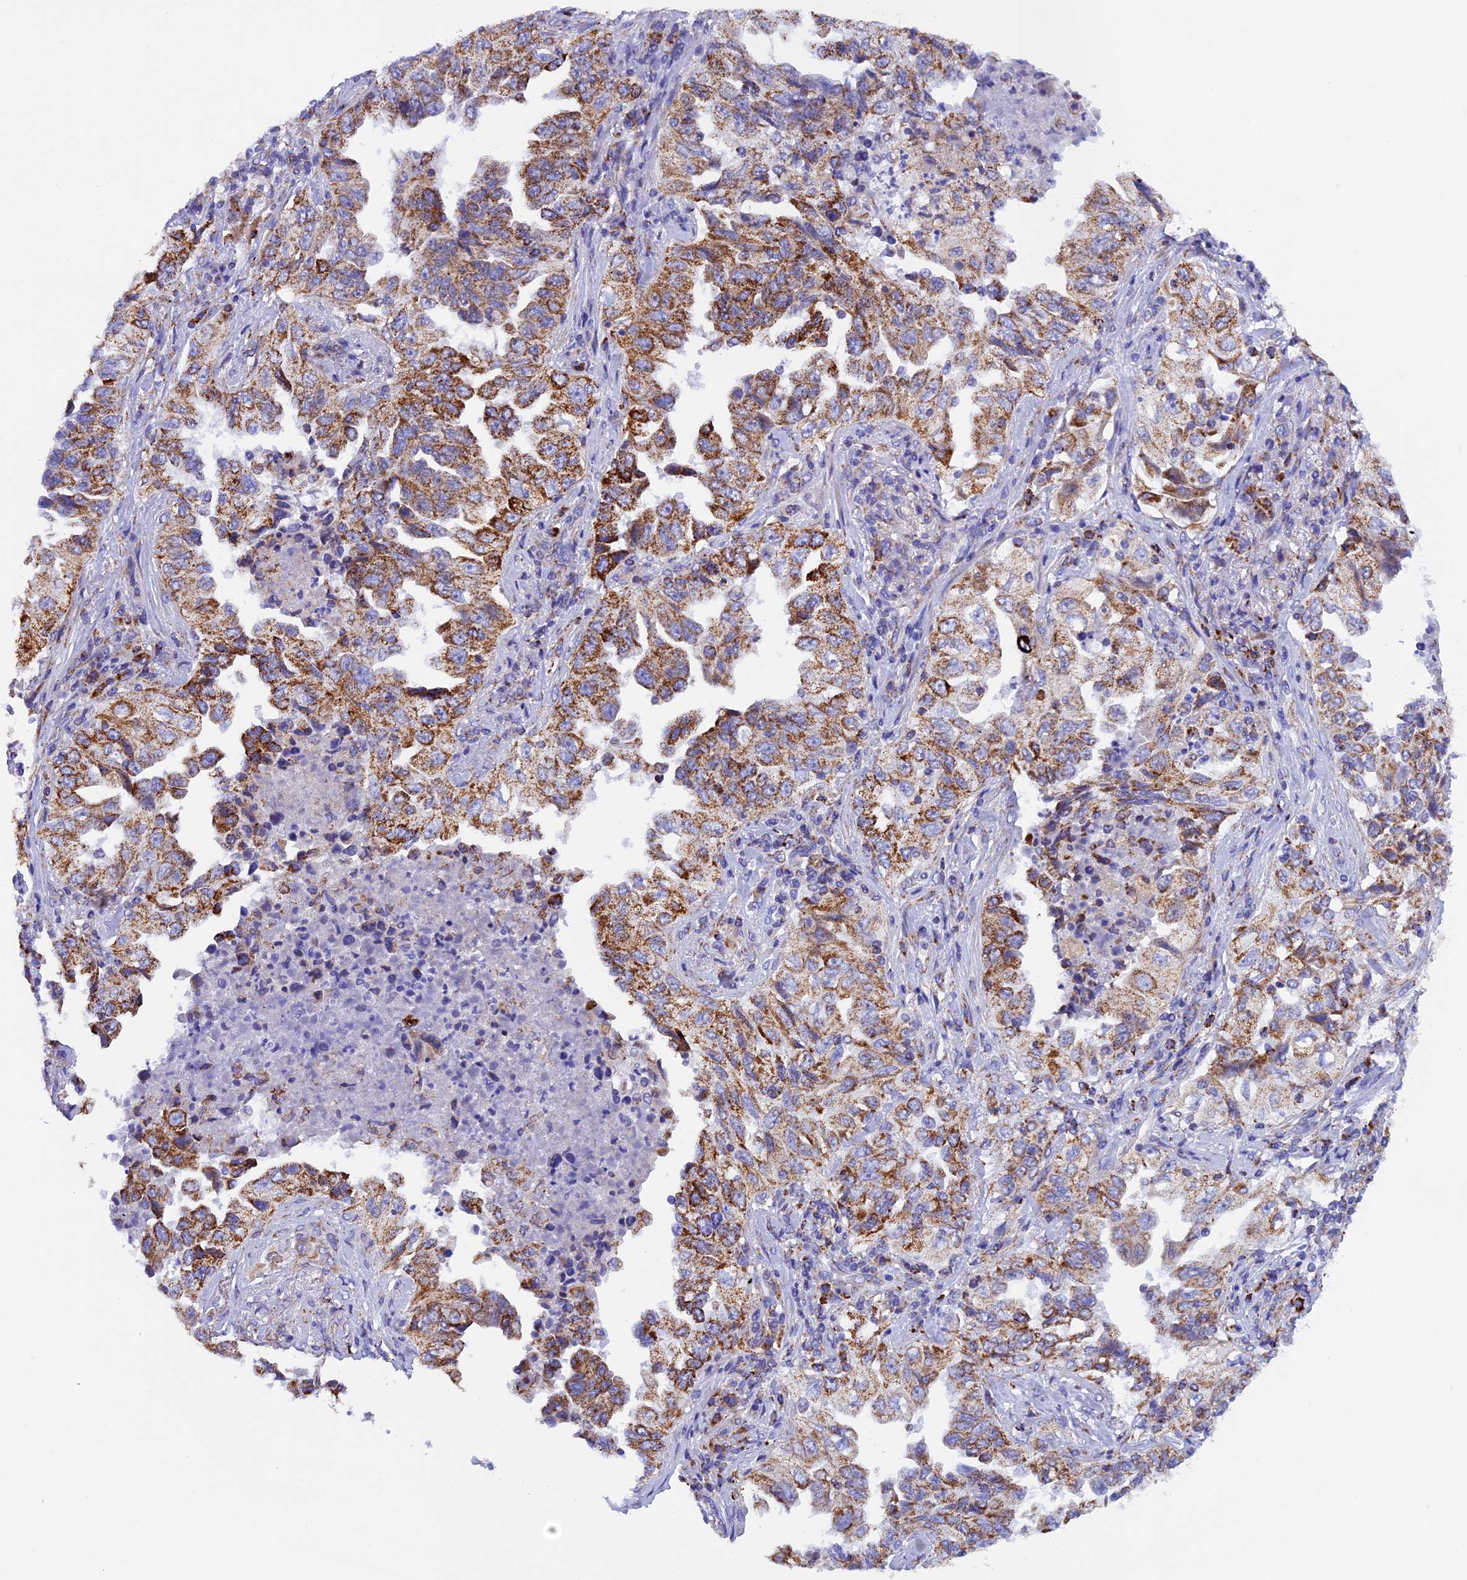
{"staining": {"intensity": "strong", "quantity": "25%-75%", "location": "cytoplasmic/membranous"}, "tissue": "lung cancer", "cell_type": "Tumor cells", "image_type": "cancer", "snomed": [{"axis": "morphology", "description": "Adenocarcinoma, NOS"}, {"axis": "topography", "description": "Lung"}], "caption": "Strong cytoplasmic/membranous protein expression is present in approximately 25%-75% of tumor cells in adenocarcinoma (lung).", "gene": "SLC8B1", "patient": {"sex": "female", "age": 51}}